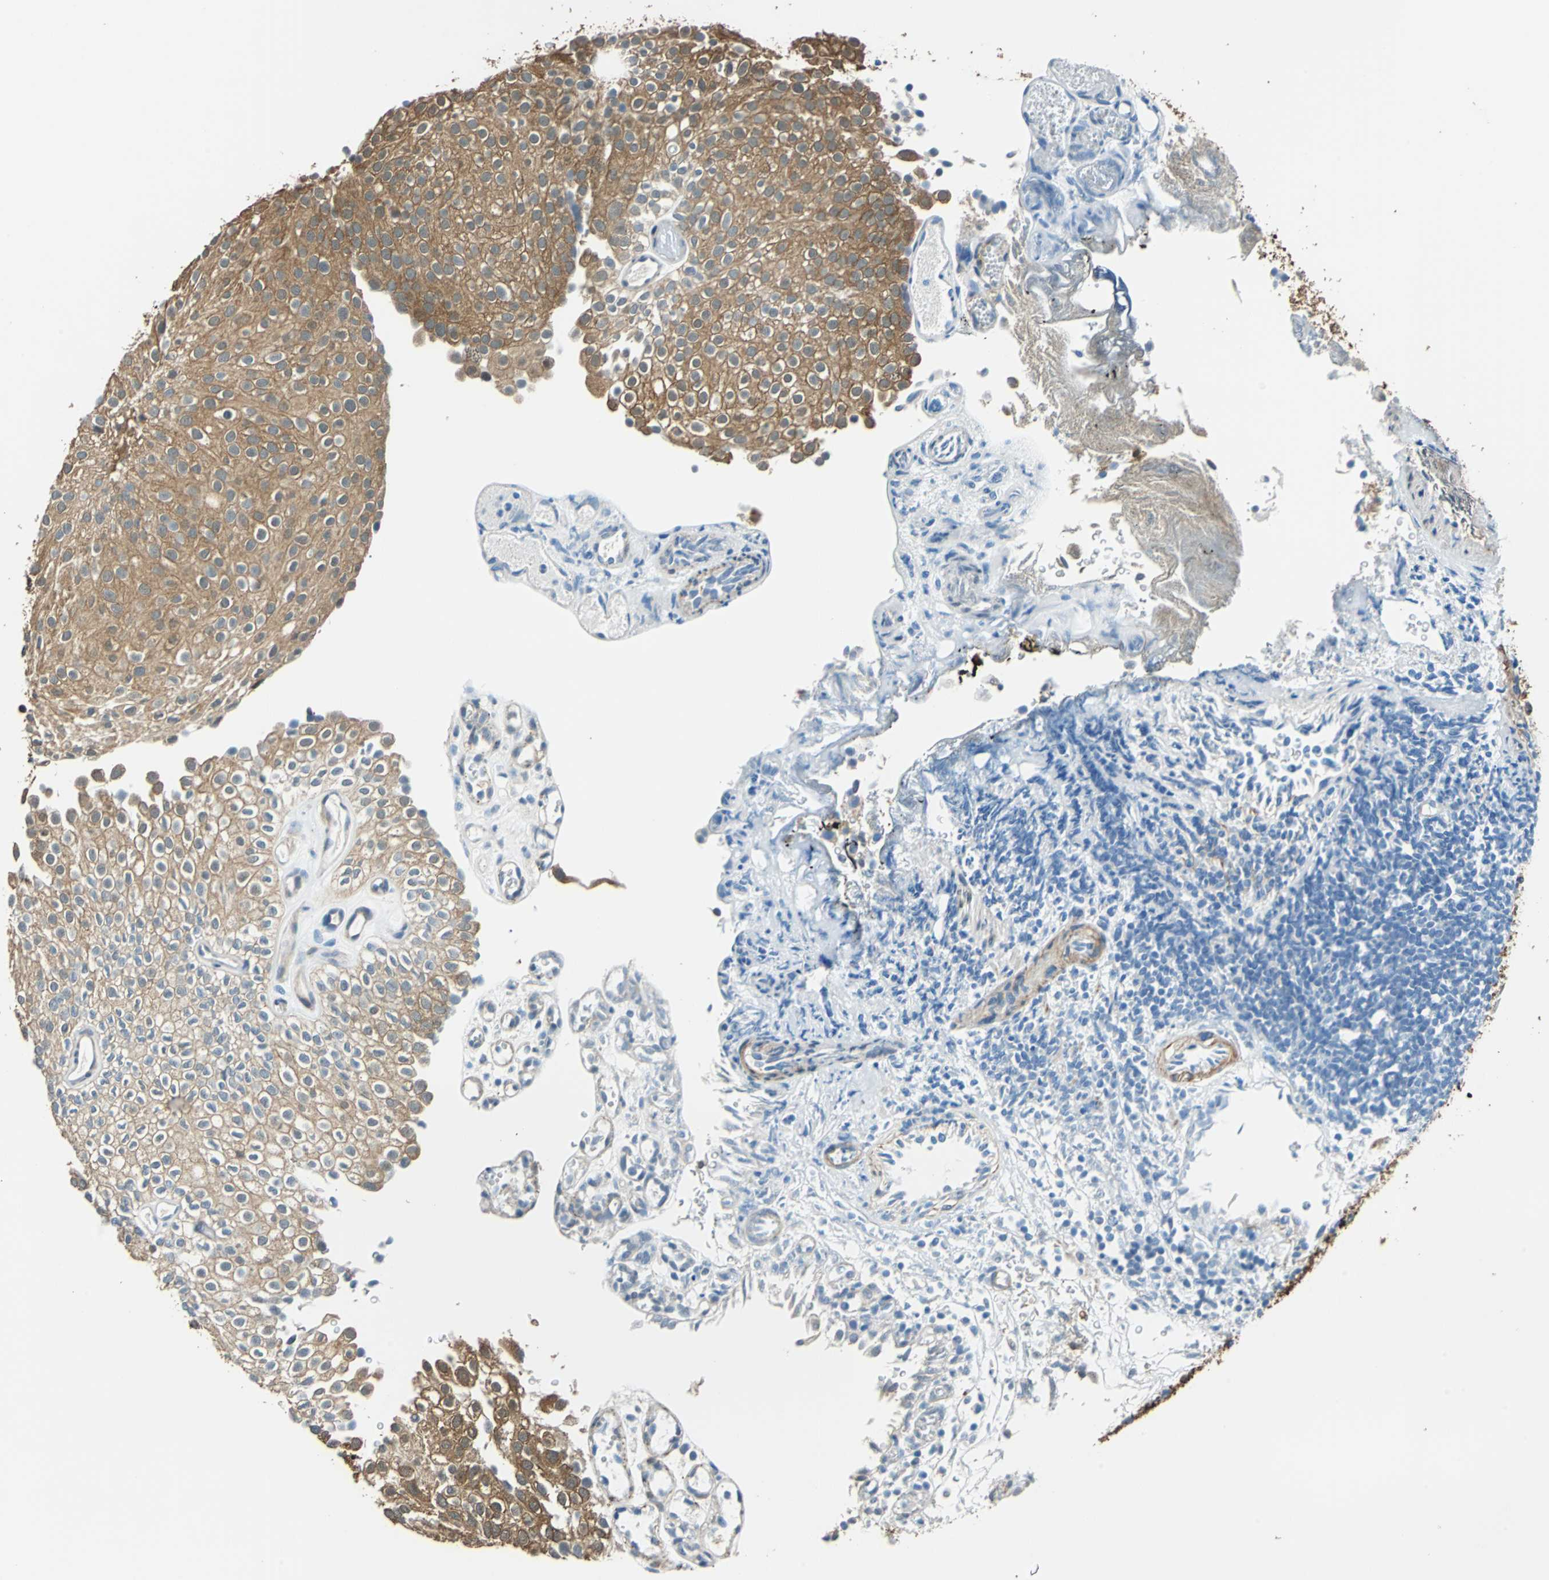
{"staining": {"intensity": "moderate", "quantity": ">75%", "location": "cytoplasmic/membranous,nuclear"}, "tissue": "urothelial cancer", "cell_type": "Tumor cells", "image_type": "cancer", "snomed": [{"axis": "morphology", "description": "Urothelial carcinoma, Low grade"}, {"axis": "topography", "description": "Urinary bladder"}], "caption": "DAB immunohistochemical staining of low-grade urothelial carcinoma demonstrates moderate cytoplasmic/membranous and nuclear protein positivity in about >75% of tumor cells. Immunohistochemistry stains the protein in brown and the nuclei are stained blue.", "gene": "FKBP4", "patient": {"sex": "male", "age": 78}}